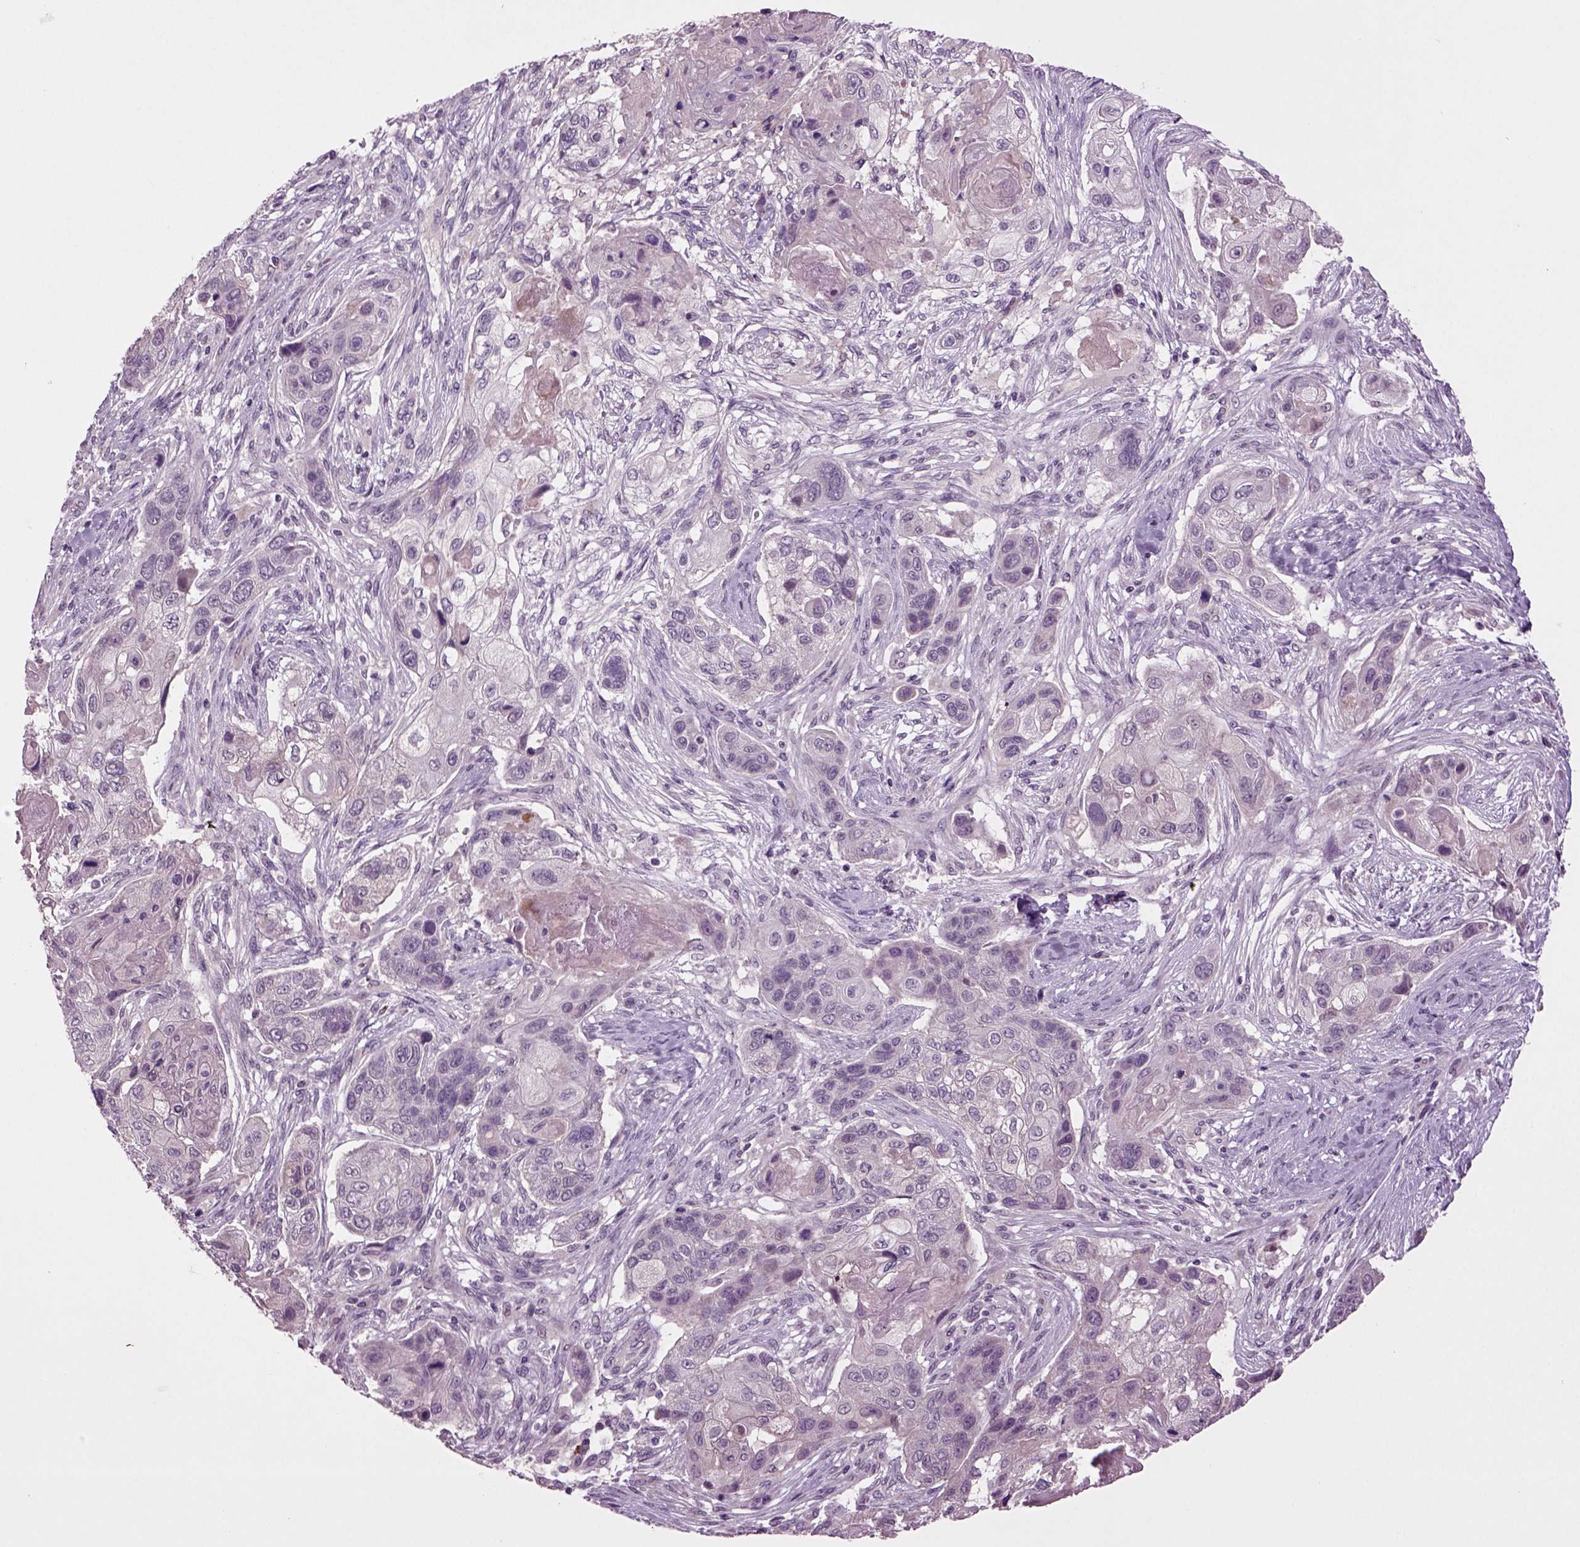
{"staining": {"intensity": "negative", "quantity": "none", "location": "none"}, "tissue": "lung cancer", "cell_type": "Tumor cells", "image_type": "cancer", "snomed": [{"axis": "morphology", "description": "Normal tissue, NOS"}, {"axis": "morphology", "description": "Squamous cell carcinoma, NOS"}, {"axis": "topography", "description": "Bronchus"}, {"axis": "topography", "description": "Lung"}], "caption": "Immunohistochemistry (IHC) of human squamous cell carcinoma (lung) exhibits no staining in tumor cells.", "gene": "SLC17A6", "patient": {"sex": "male", "age": 69}}